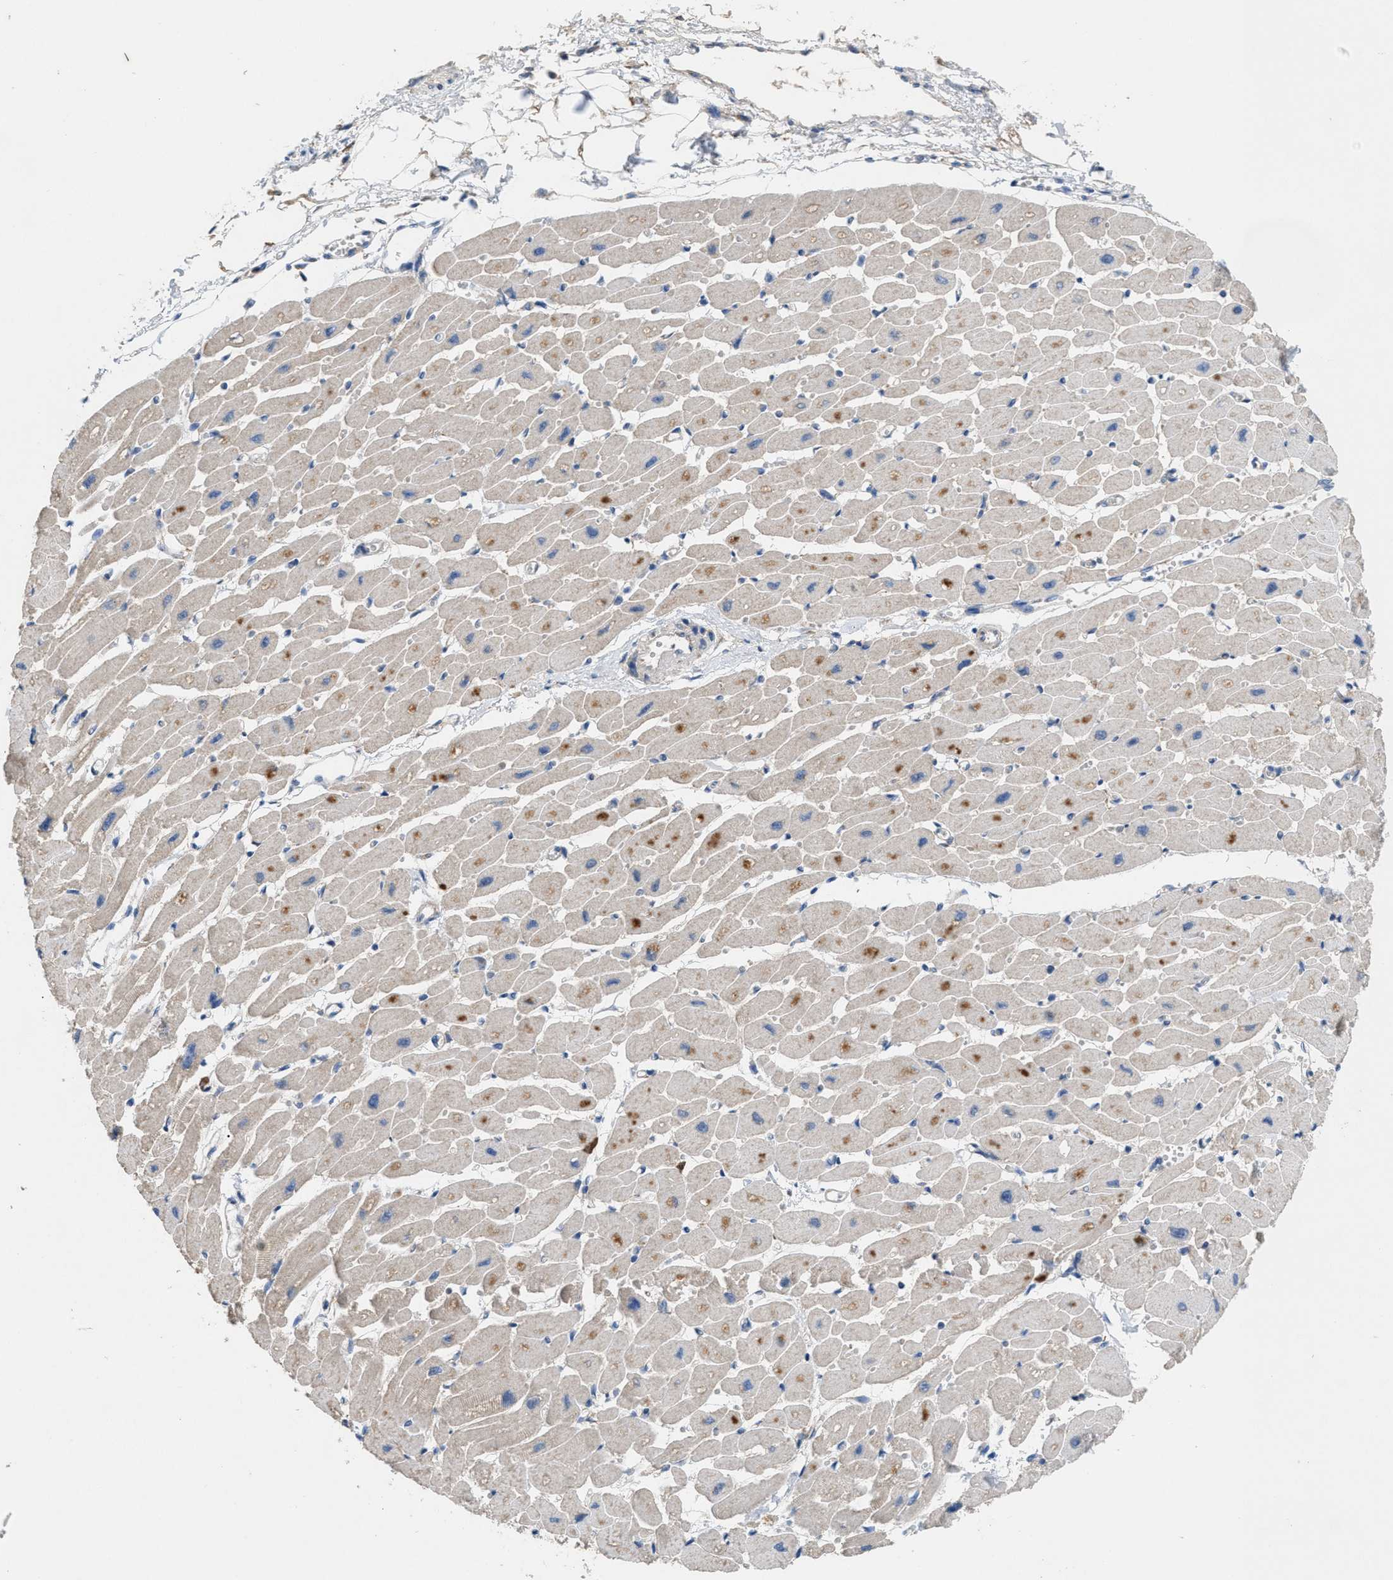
{"staining": {"intensity": "weak", "quantity": ">75%", "location": "cytoplasmic/membranous"}, "tissue": "heart muscle", "cell_type": "Cardiomyocytes", "image_type": "normal", "snomed": [{"axis": "morphology", "description": "Normal tissue, NOS"}, {"axis": "topography", "description": "Heart"}], "caption": "Immunohistochemical staining of benign heart muscle reveals weak cytoplasmic/membranous protein expression in about >75% of cardiomyocytes. The staining was performed using DAB (3,3'-diaminobenzidine), with brown indicating positive protein expression. Nuclei are stained blue with hematoxylin.", "gene": "DYNC2I1", "patient": {"sex": "female", "age": 54}}